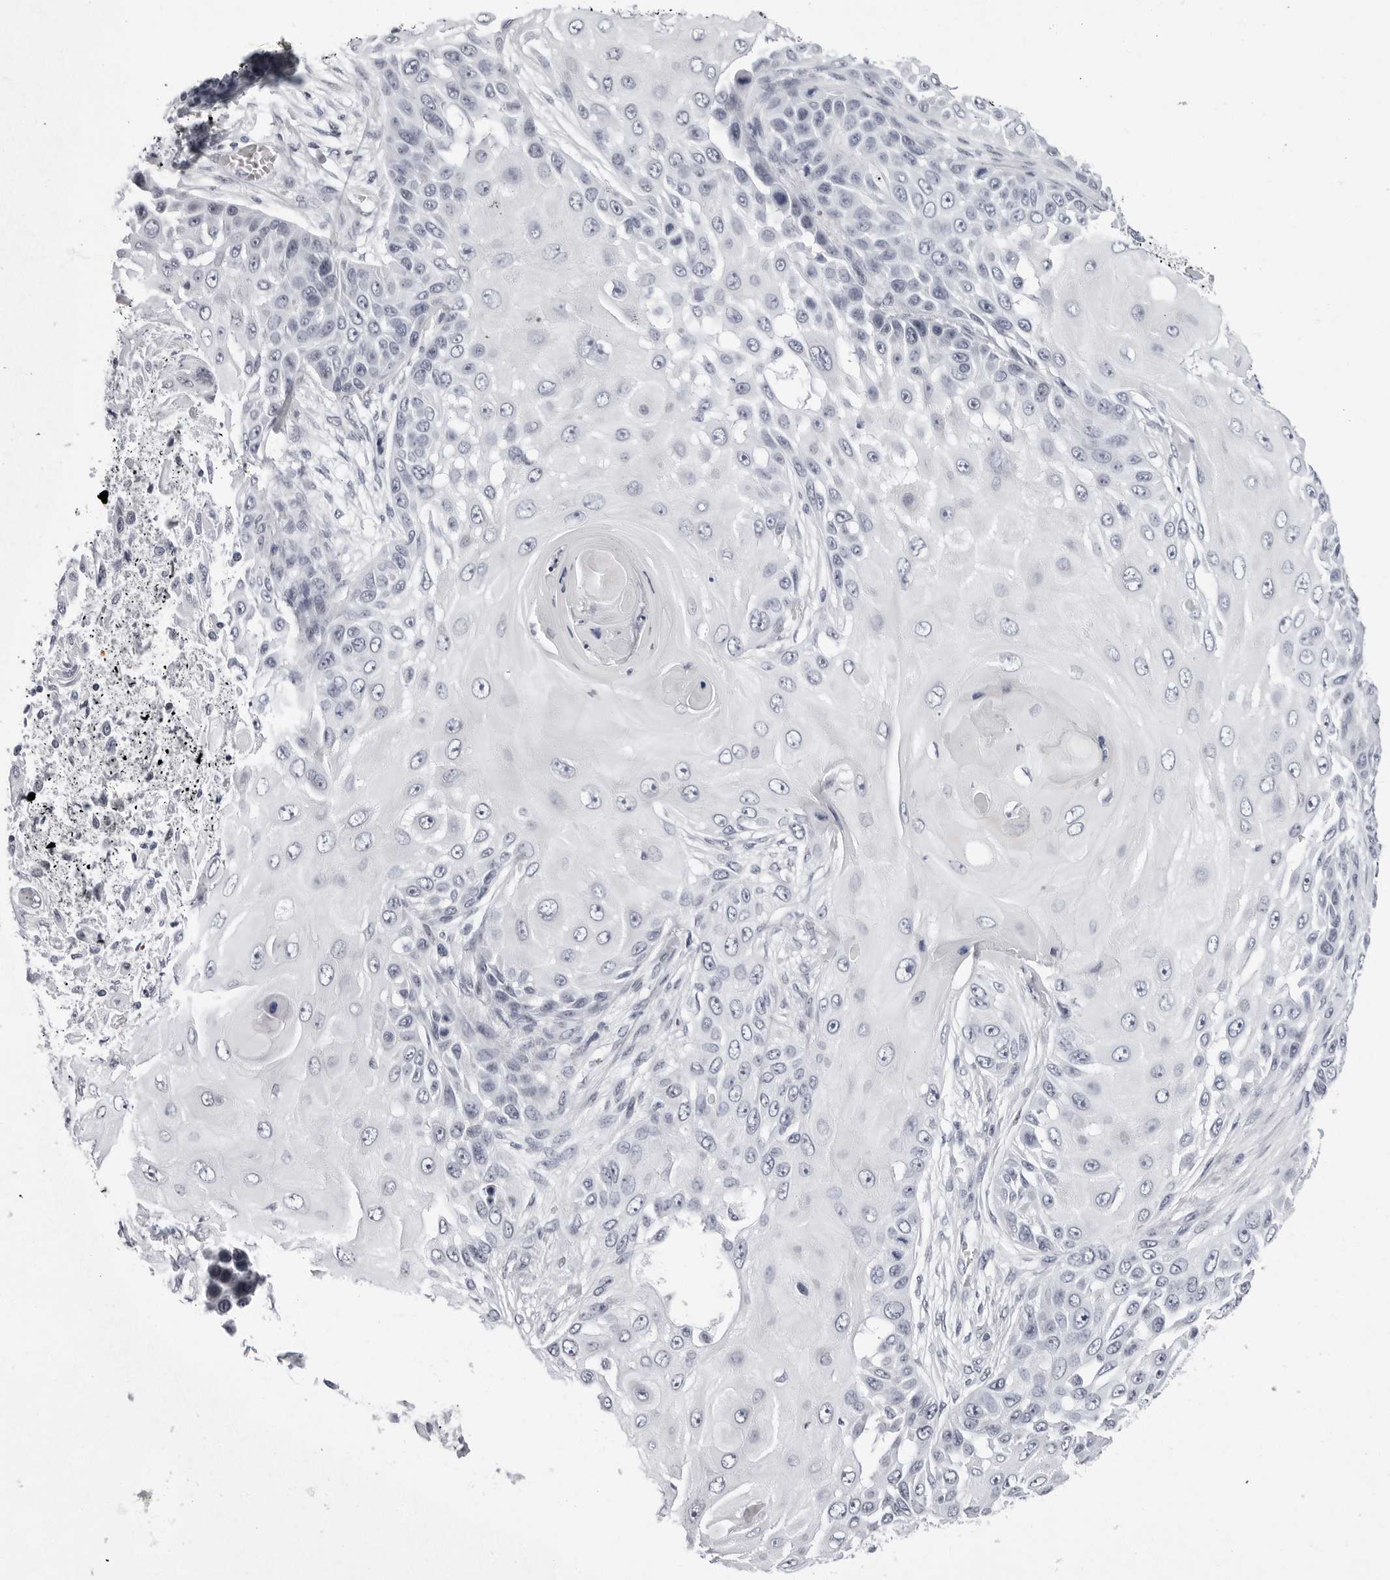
{"staining": {"intensity": "negative", "quantity": "none", "location": "none"}, "tissue": "skin cancer", "cell_type": "Tumor cells", "image_type": "cancer", "snomed": [{"axis": "morphology", "description": "Squamous cell carcinoma, NOS"}, {"axis": "topography", "description": "Skin"}], "caption": "A high-resolution photomicrograph shows IHC staining of skin cancer, which reveals no significant staining in tumor cells.", "gene": "VEZF1", "patient": {"sex": "female", "age": 44}}